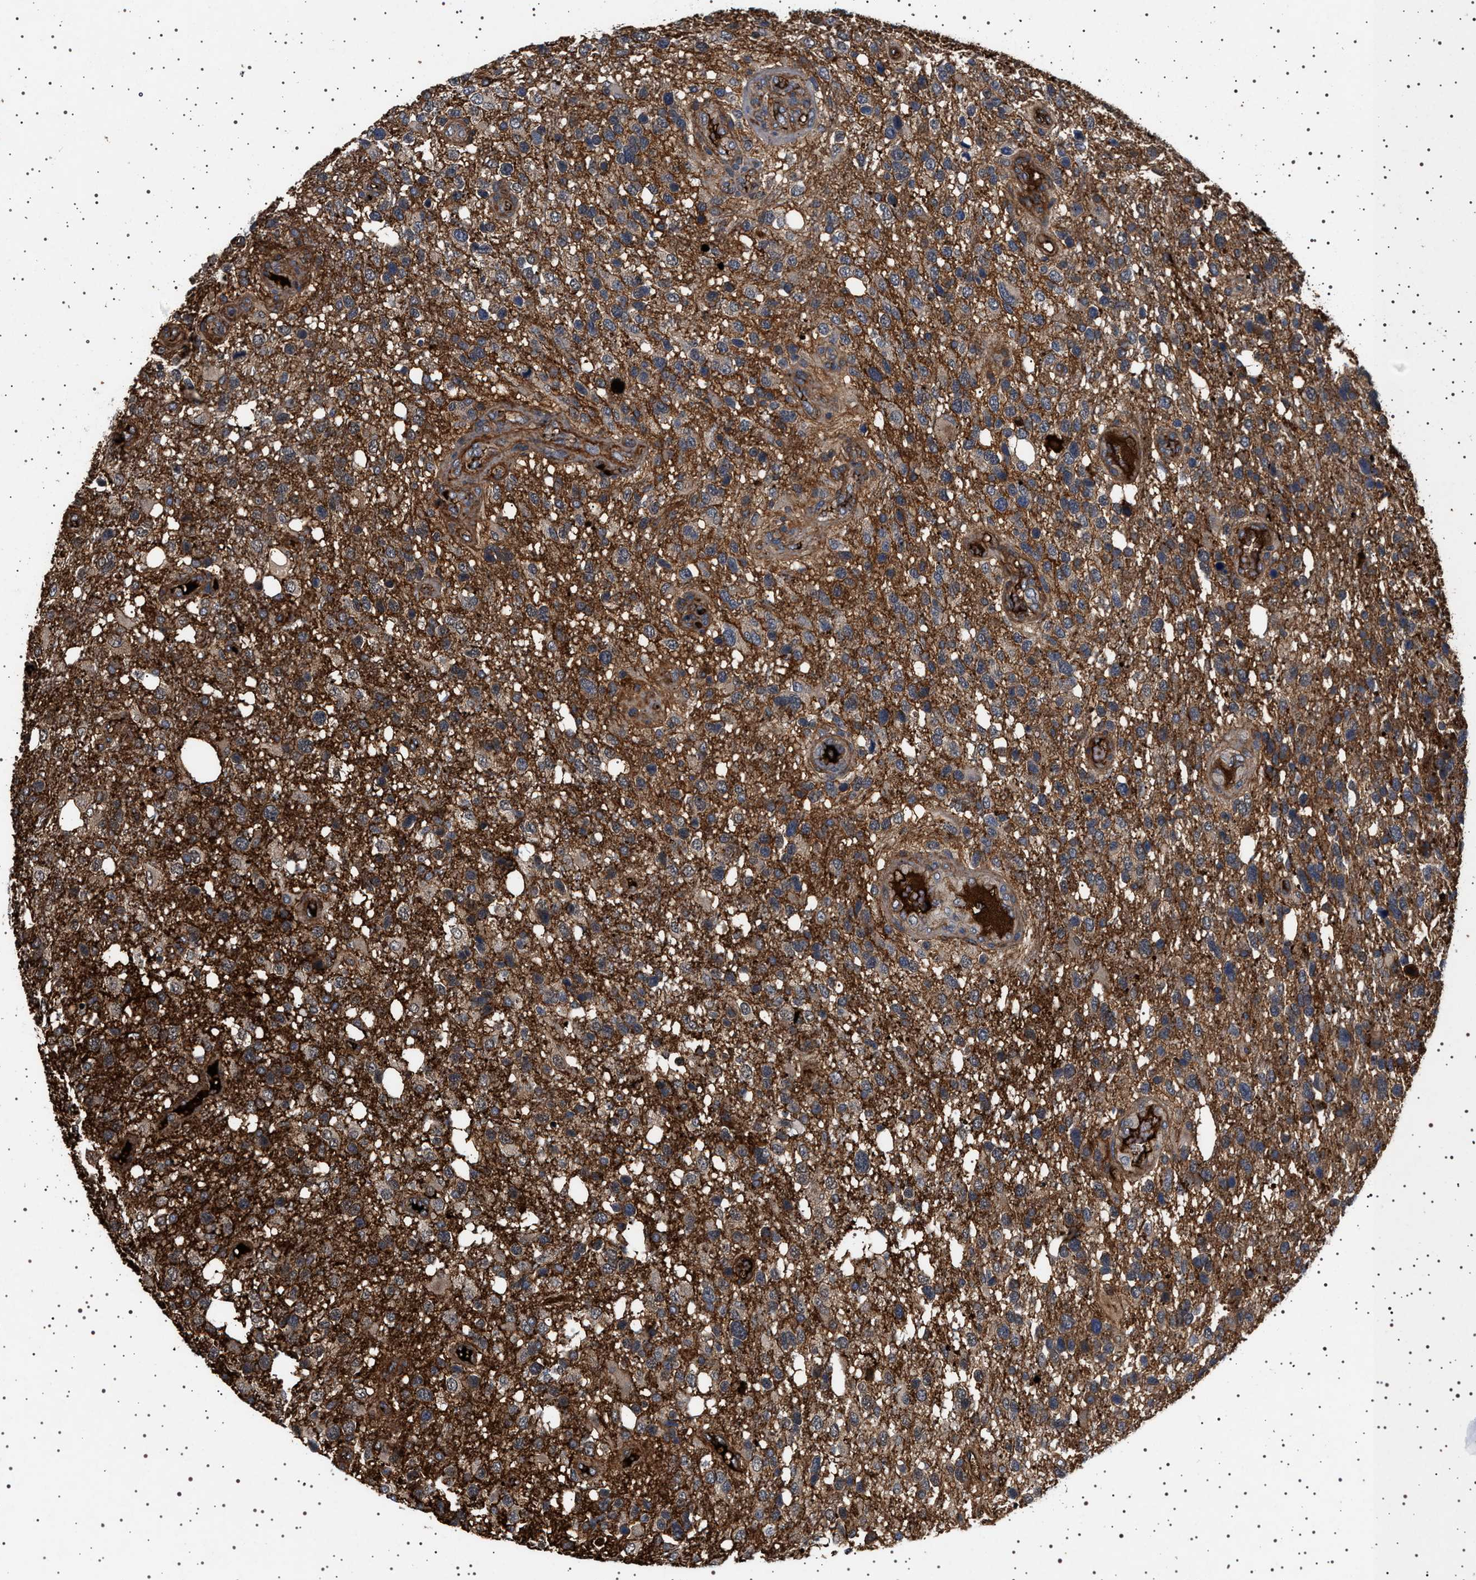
{"staining": {"intensity": "moderate", "quantity": ">75%", "location": "cytoplasmic/membranous"}, "tissue": "glioma", "cell_type": "Tumor cells", "image_type": "cancer", "snomed": [{"axis": "morphology", "description": "Glioma, malignant, High grade"}, {"axis": "topography", "description": "Brain"}], "caption": "An immunohistochemistry (IHC) photomicrograph of neoplastic tissue is shown. Protein staining in brown labels moderate cytoplasmic/membranous positivity in malignant glioma (high-grade) within tumor cells. (DAB = brown stain, brightfield microscopy at high magnification).", "gene": "FICD", "patient": {"sex": "female", "age": 58}}